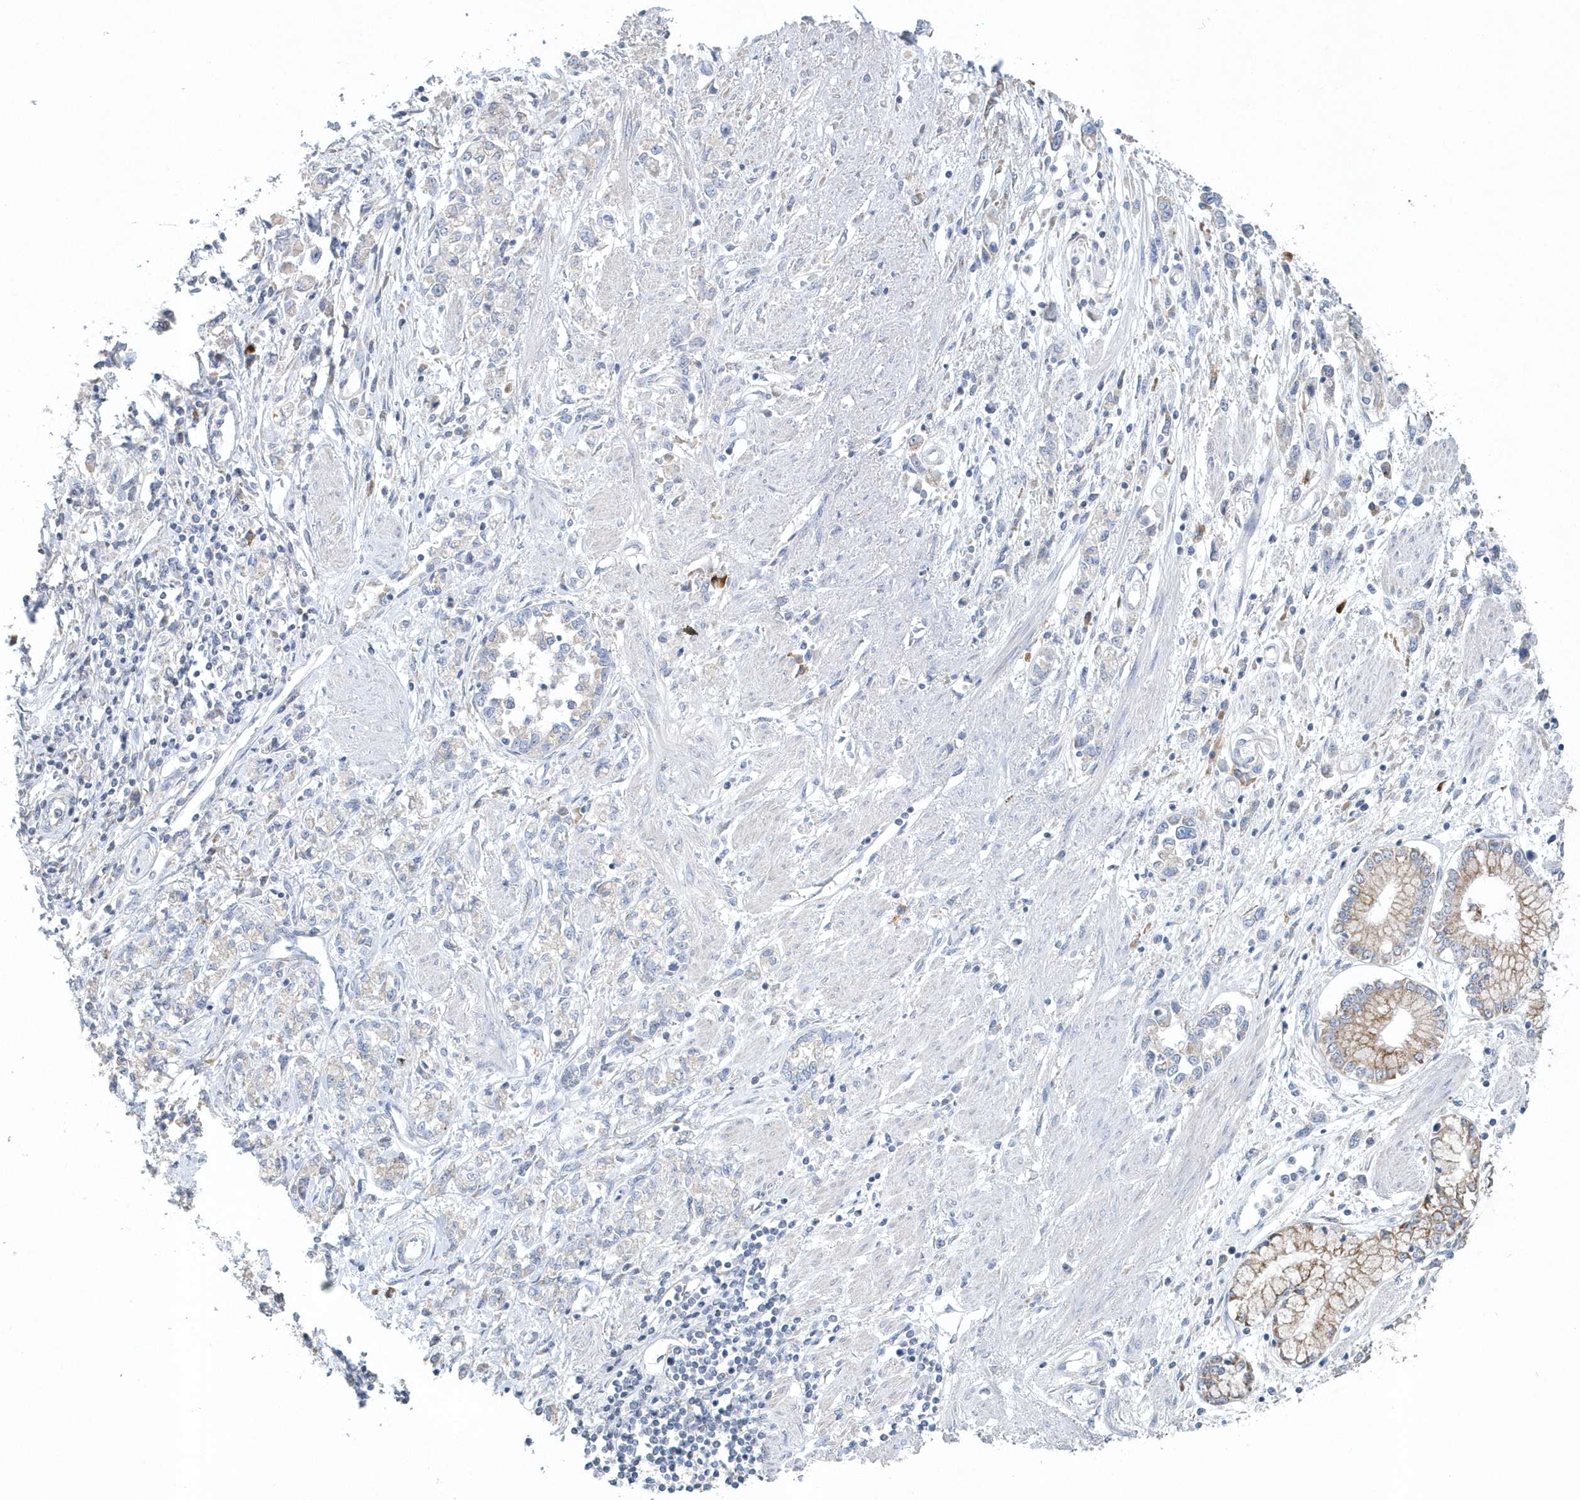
{"staining": {"intensity": "negative", "quantity": "none", "location": "none"}, "tissue": "stomach cancer", "cell_type": "Tumor cells", "image_type": "cancer", "snomed": [{"axis": "morphology", "description": "Adenocarcinoma, NOS"}, {"axis": "topography", "description": "Stomach"}], "caption": "Stomach cancer stained for a protein using immunohistochemistry demonstrates no positivity tumor cells.", "gene": "SPATA18", "patient": {"sex": "female", "age": 76}}